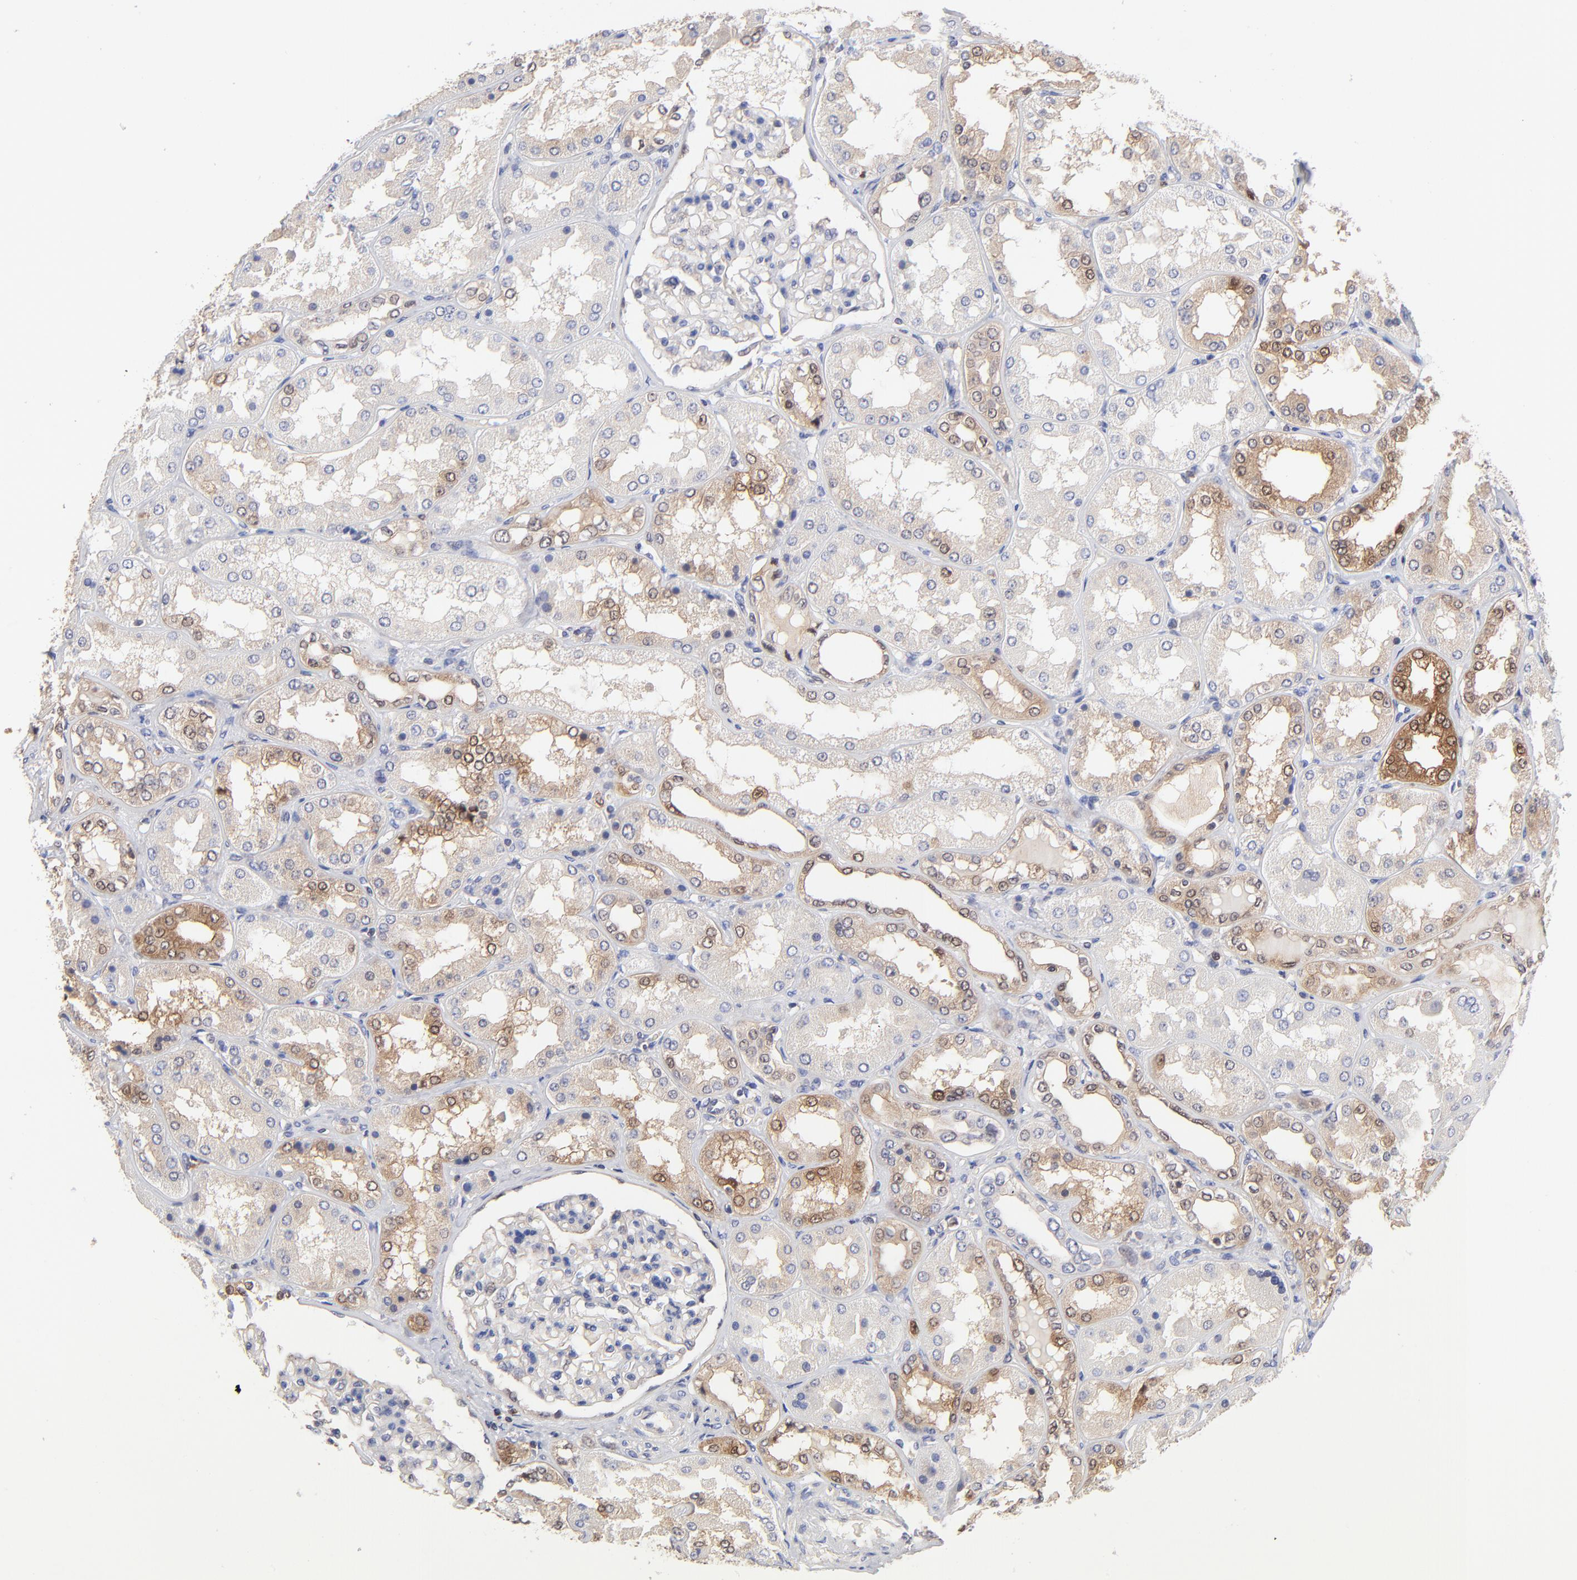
{"staining": {"intensity": "negative", "quantity": "none", "location": "none"}, "tissue": "kidney", "cell_type": "Cells in glomeruli", "image_type": "normal", "snomed": [{"axis": "morphology", "description": "Normal tissue, NOS"}, {"axis": "topography", "description": "Kidney"}], "caption": "Immunohistochemistry image of normal kidney stained for a protein (brown), which exhibits no positivity in cells in glomeruli.", "gene": "DCTPP1", "patient": {"sex": "female", "age": 56}}